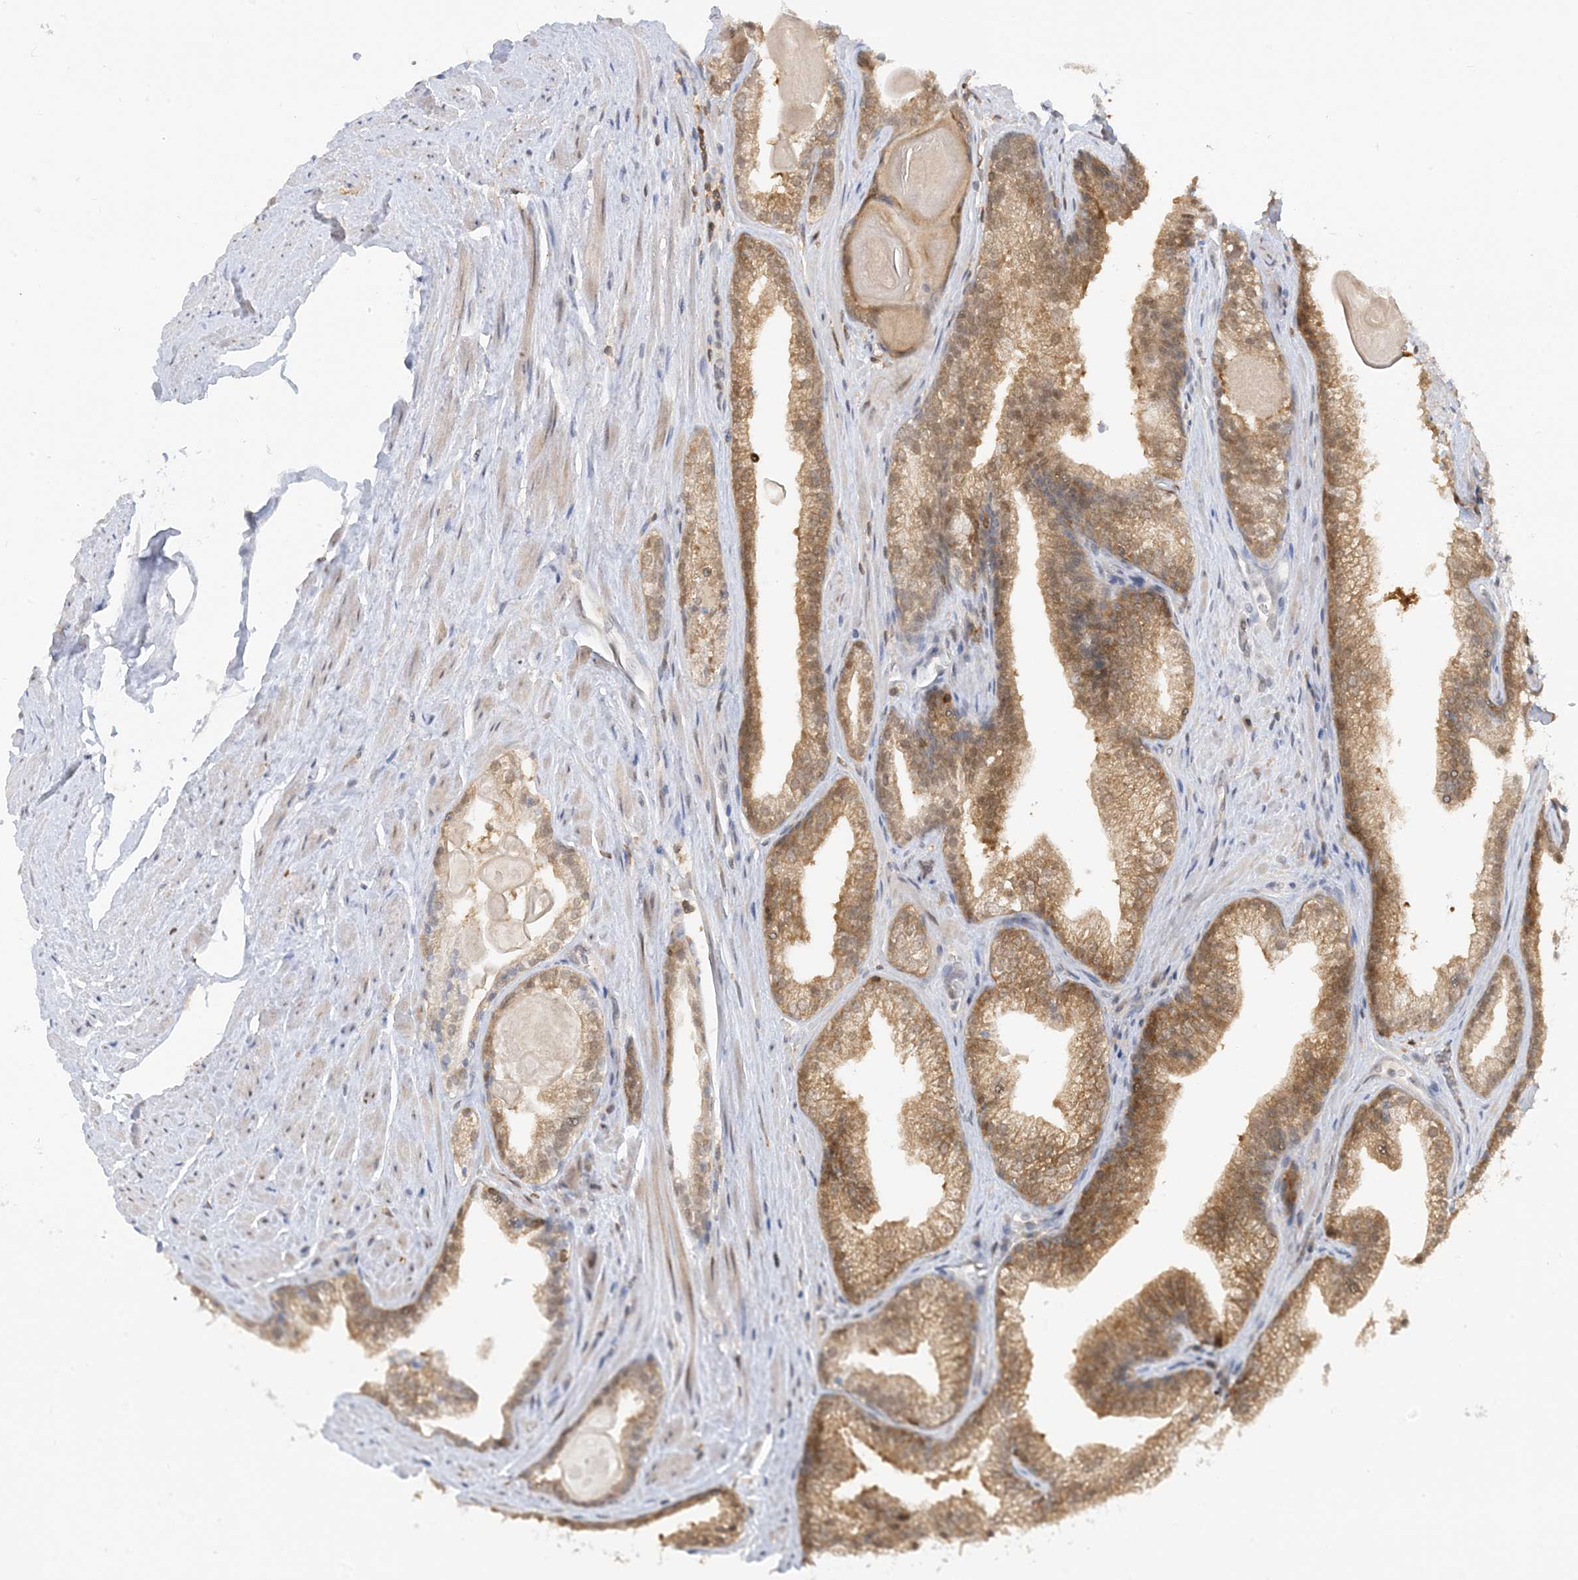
{"staining": {"intensity": "moderate", "quantity": ">75%", "location": "cytoplasmic/membranous"}, "tissue": "prostate cancer", "cell_type": "Tumor cells", "image_type": "cancer", "snomed": [{"axis": "morphology", "description": "Adenocarcinoma, High grade"}, {"axis": "topography", "description": "Prostate"}], "caption": "The micrograph shows immunohistochemical staining of prostate cancer. There is moderate cytoplasmic/membranous expression is appreciated in about >75% of tumor cells.", "gene": "OGA", "patient": {"sex": "male", "age": 63}}